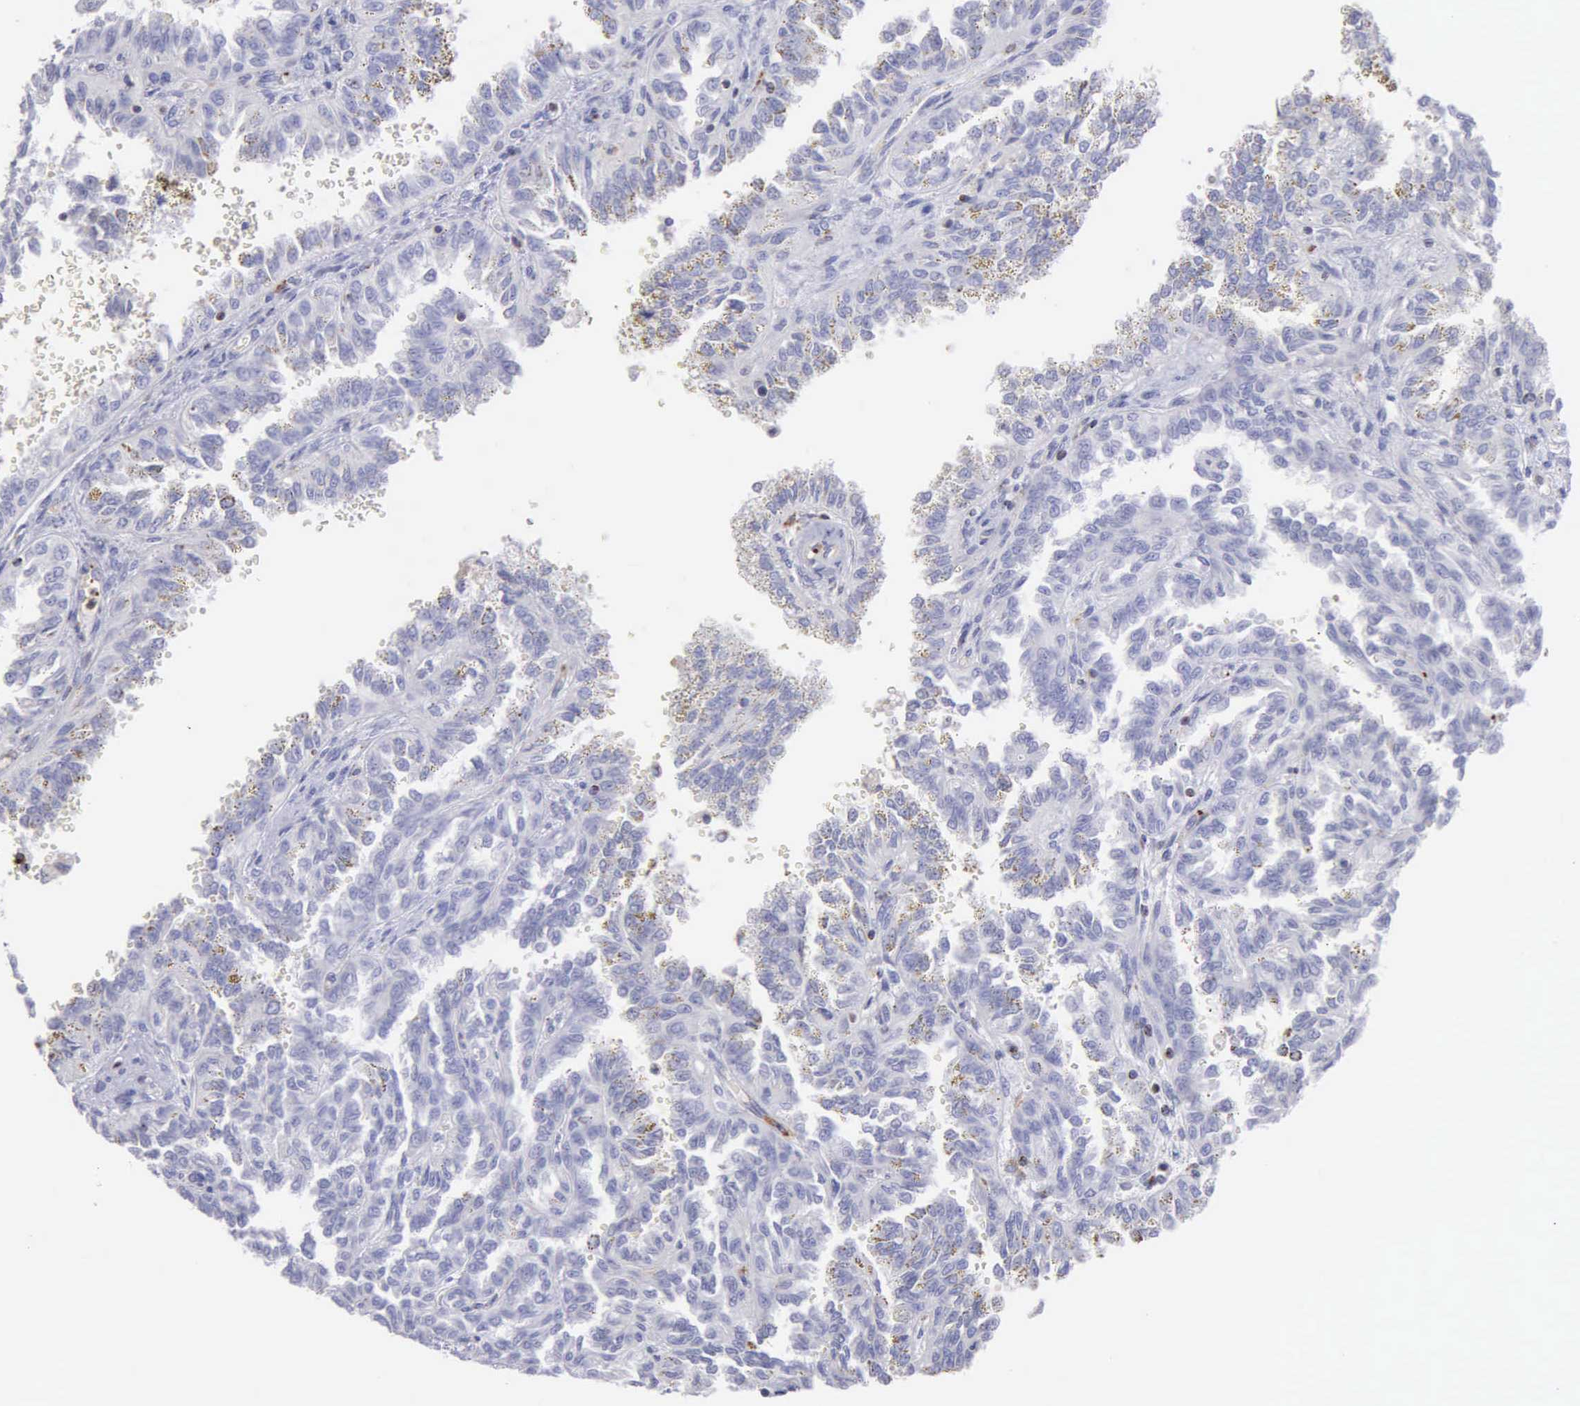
{"staining": {"intensity": "negative", "quantity": "none", "location": "none"}, "tissue": "renal cancer", "cell_type": "Tumor cells", "image_type": "cancer", "snomed": [{"axis": "morphology", "description": "Inflammation, NOS"}, {"axis": "morphology", "description": "Adenocarcinoma, NOS"}, {"axis": "topography", "description": "Kidney"}], "caption": "IHC of renal cancer shows no positivity in tumor cells. Nuclei are stained in blue.", "gene": "SRGN", "patient": {"sex": "male", "age": 68}}